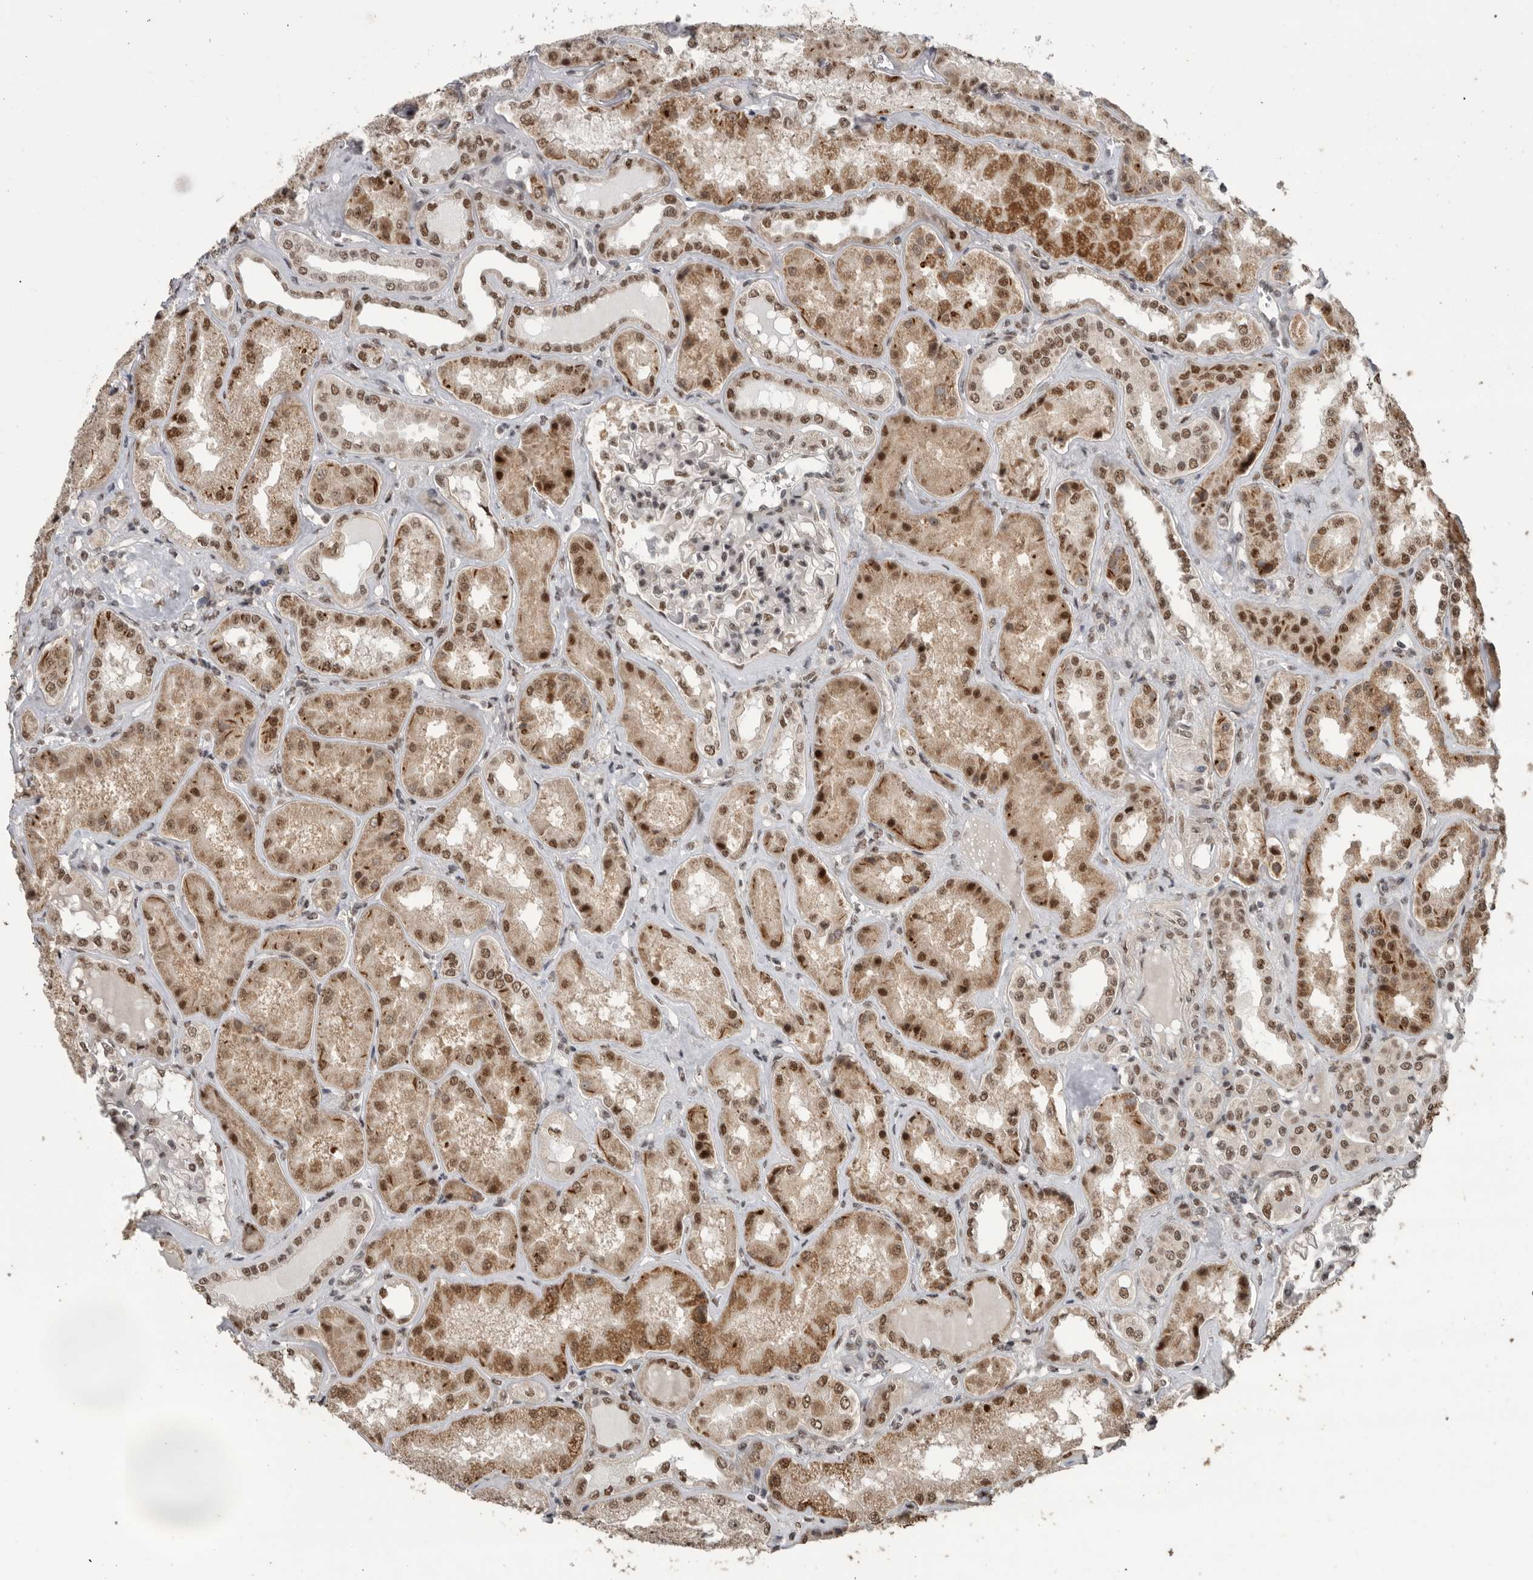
{"staining": {"intensity": "moderate", "quantity": "25%-75%", "location": "nuclear"}, "tissue": "kidney", "cell_type": "Cells in glomeruli", "image_type": "normal", "snomed": [{"axis": "morphology", "description": "Normal tissue, NOS"}, {"axis": "topography", "description": "Kidney"}], "caption": "High-magnification brightfield microscopy of unremarkable kidney stained with DAB (3,3'-diaminobenzidine) (brown) and counterstained with hematoxylin (blue). cells in glomeruli exhibit moderate nuclear expression is identified in about25%-75% of cells.", "gene": "PPP1R10", "patient": {"sex": "female", "age": 56}}